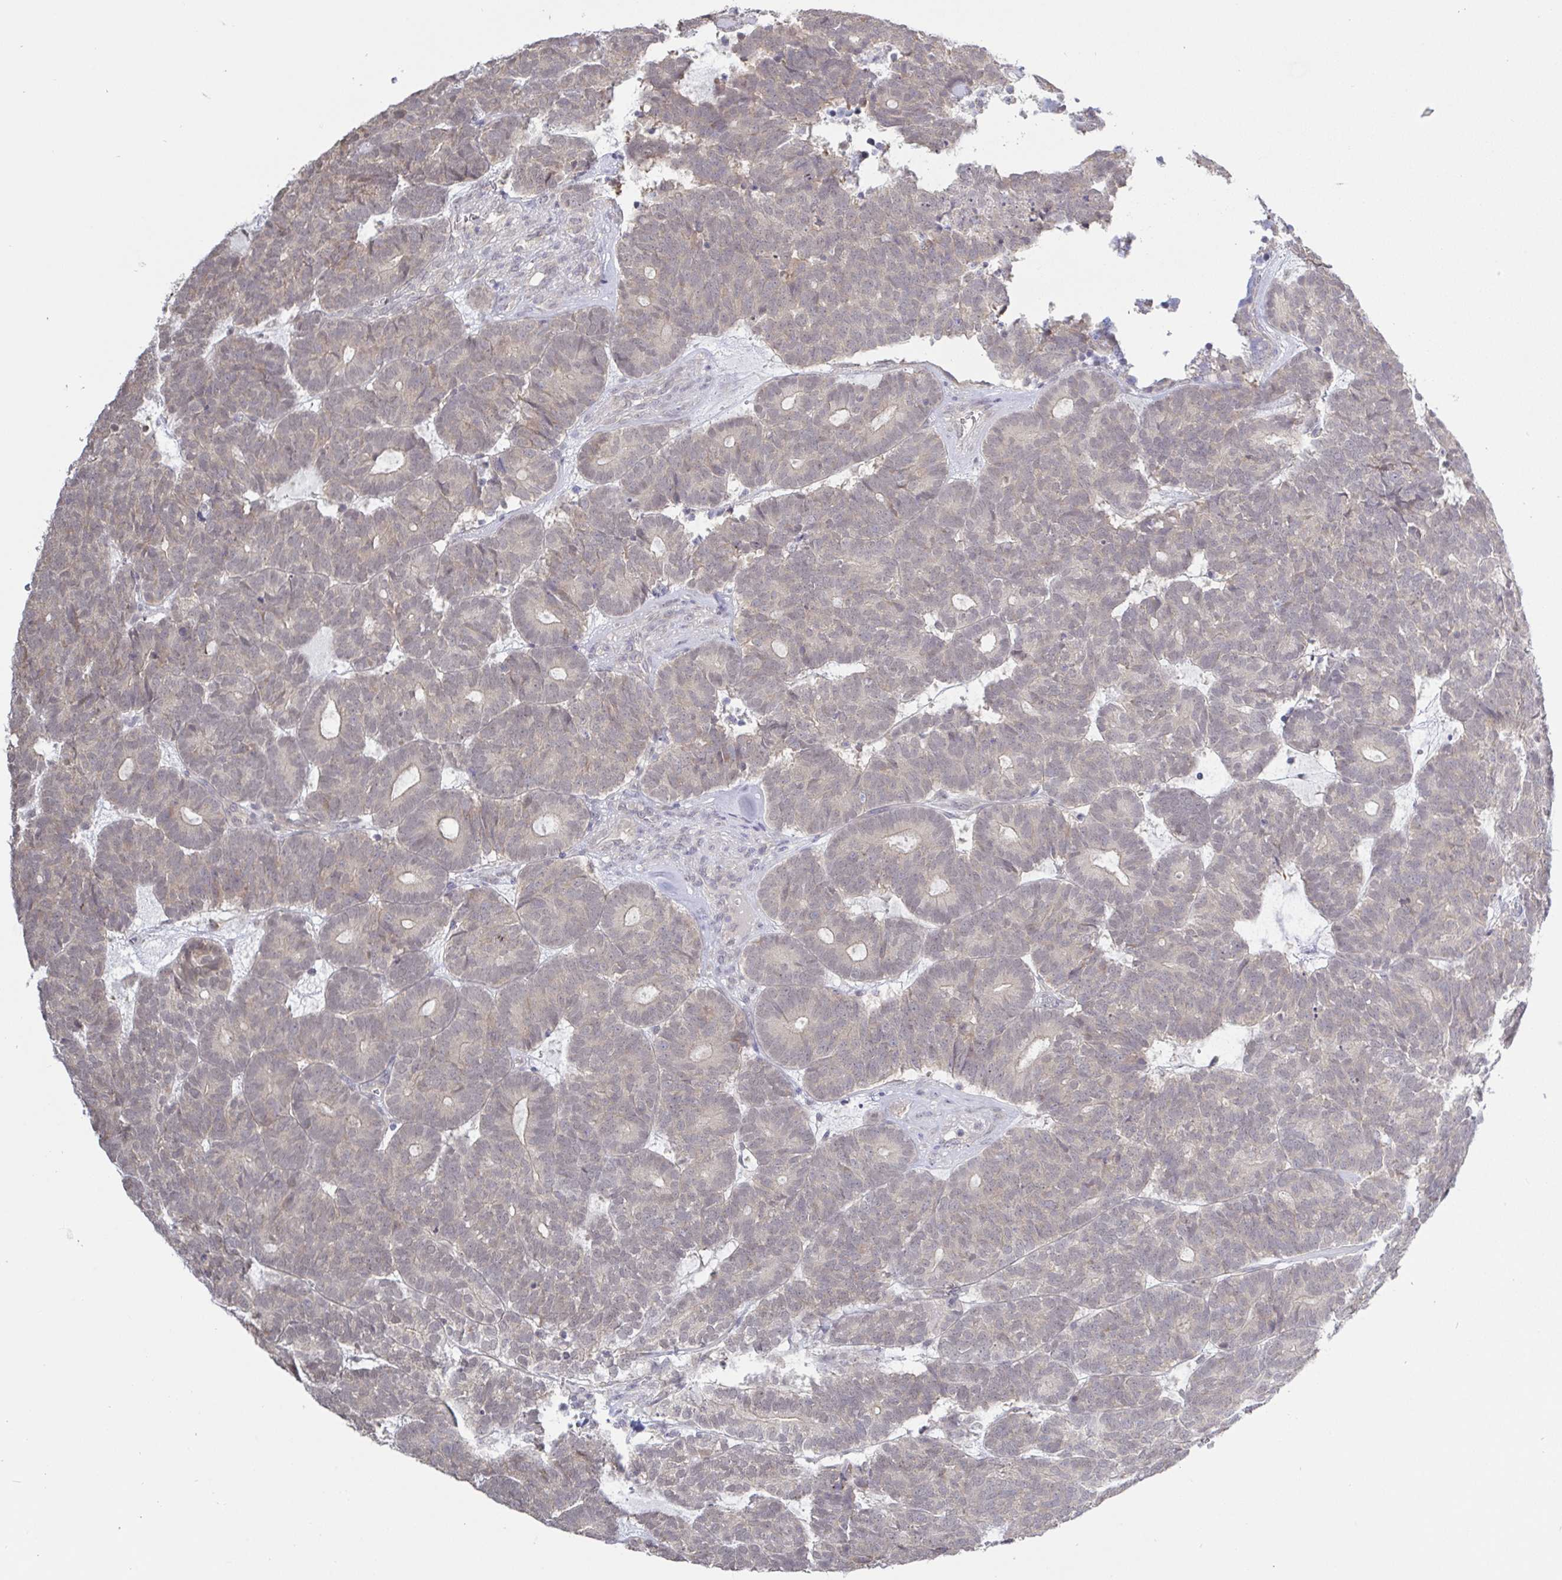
{"staining": {"intensity": "weak", "quantity": "25%-75%", "location": "cytoplasmic/membranous"}, "tissue": "head and neck cancer", "cell_type": "Tumor cells", "image_type": "cancer", "snomed": [{"axis": "morphology", "description": "Adenocarcinoma, NOS"}, {"axis": "topography", "description": "Head-Neck"}], "caption": "Brown immunohistochemical staining in human head and neck cancer shows weak cytoplasmic/membranous expression in about 25%-75% of tumor cells.", "gene": "HYPK", "patient": {"sex": "female", "age": 81}}